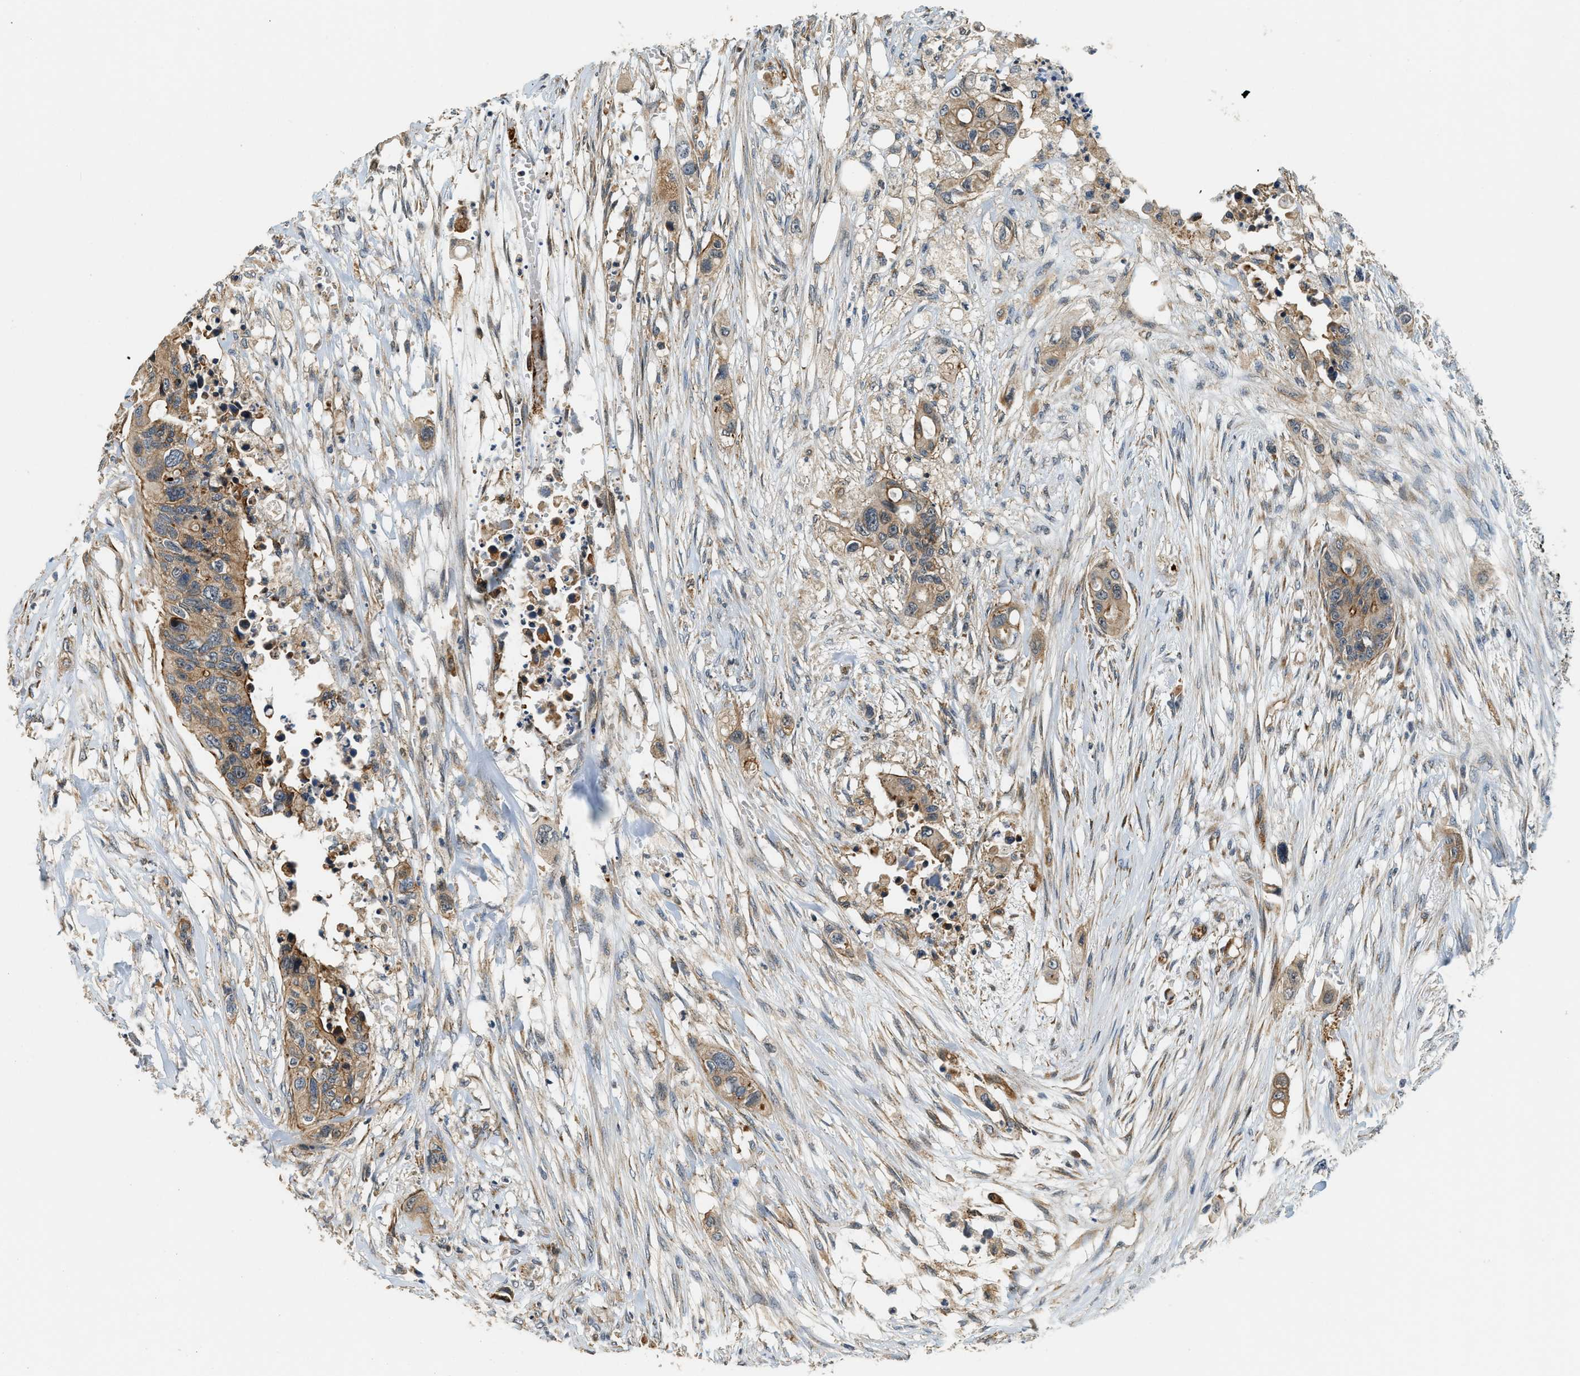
{"staining": {"intensity": "moderate", "quantity": ">75%", "location": "cytoplasmic/membranous"}, "tissue": "colorectal cancer", "cell_type": "Tumor cells", "image_type": "cancer", "snomed": [{"axis": "morphology", "description": "Adenocarcinoma, NOS"}, {"axis": "topography", "description": "Colon"}], "caption": "Immunohistochemical staining of colorectal cancer (adenocarcinoma) displays moderate cytoplasmic/membranous protein staining in about >75% of tumor cells.", "gene": "ALOX12", "patient": {"sex": "female", "age": 57}}